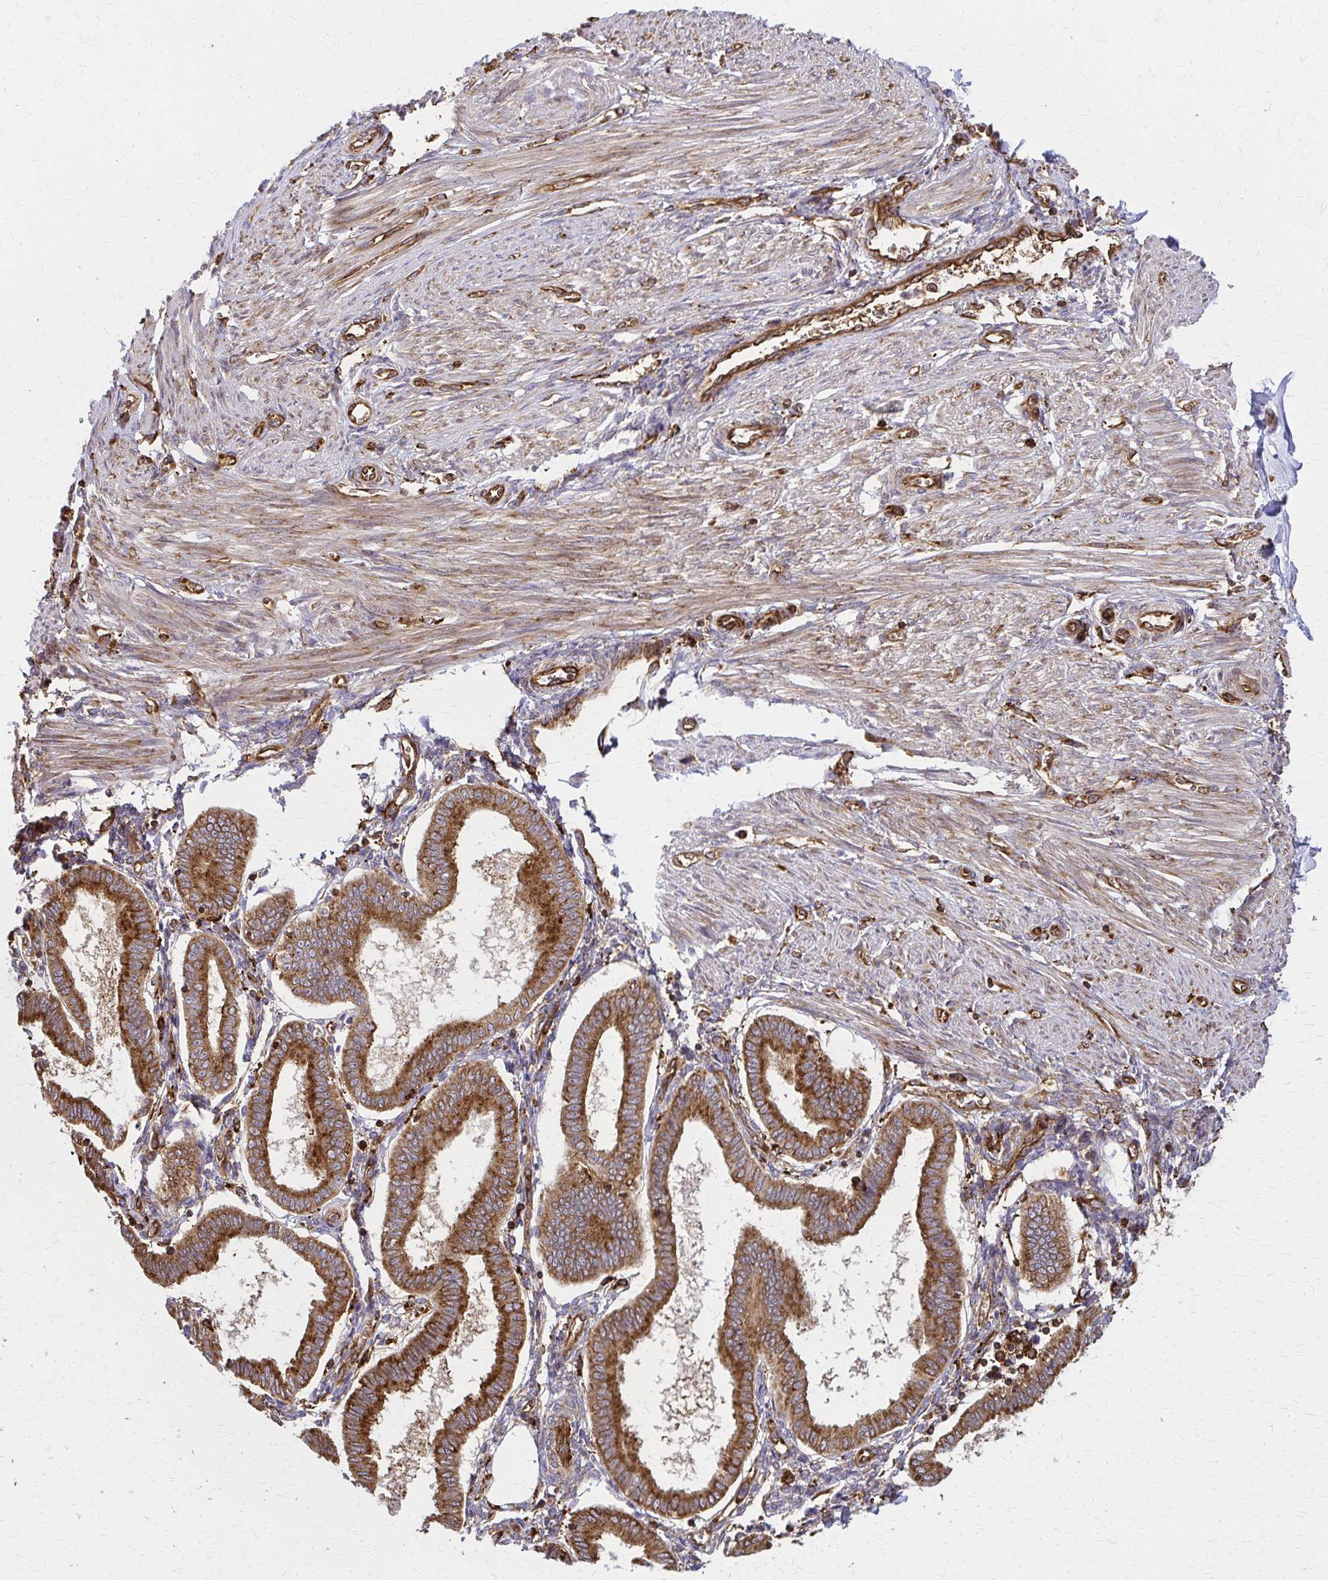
{"staining": {"intensity": "moderate", "quantity": "25%-75%", "location": "cytoplasmic/membranous"}, "tissue": "endometrium", "cell_type": "Cells in endometrial stroma", "image_type": "normal", "snomed": [{"axis": "morphology", "description": "Normal tissue, NOS"}, {"axis": "topography", "description": "Endometrium"}], "caption": "This image reveals immunohistochemistry staining of benign human endometrium, with medium moderate cytoplasmic/membranous positivity in about 25%-75% of cells in endometrial stroma.", "gene": "WASF2", "patient": {"sex": "female", "age": 24}}